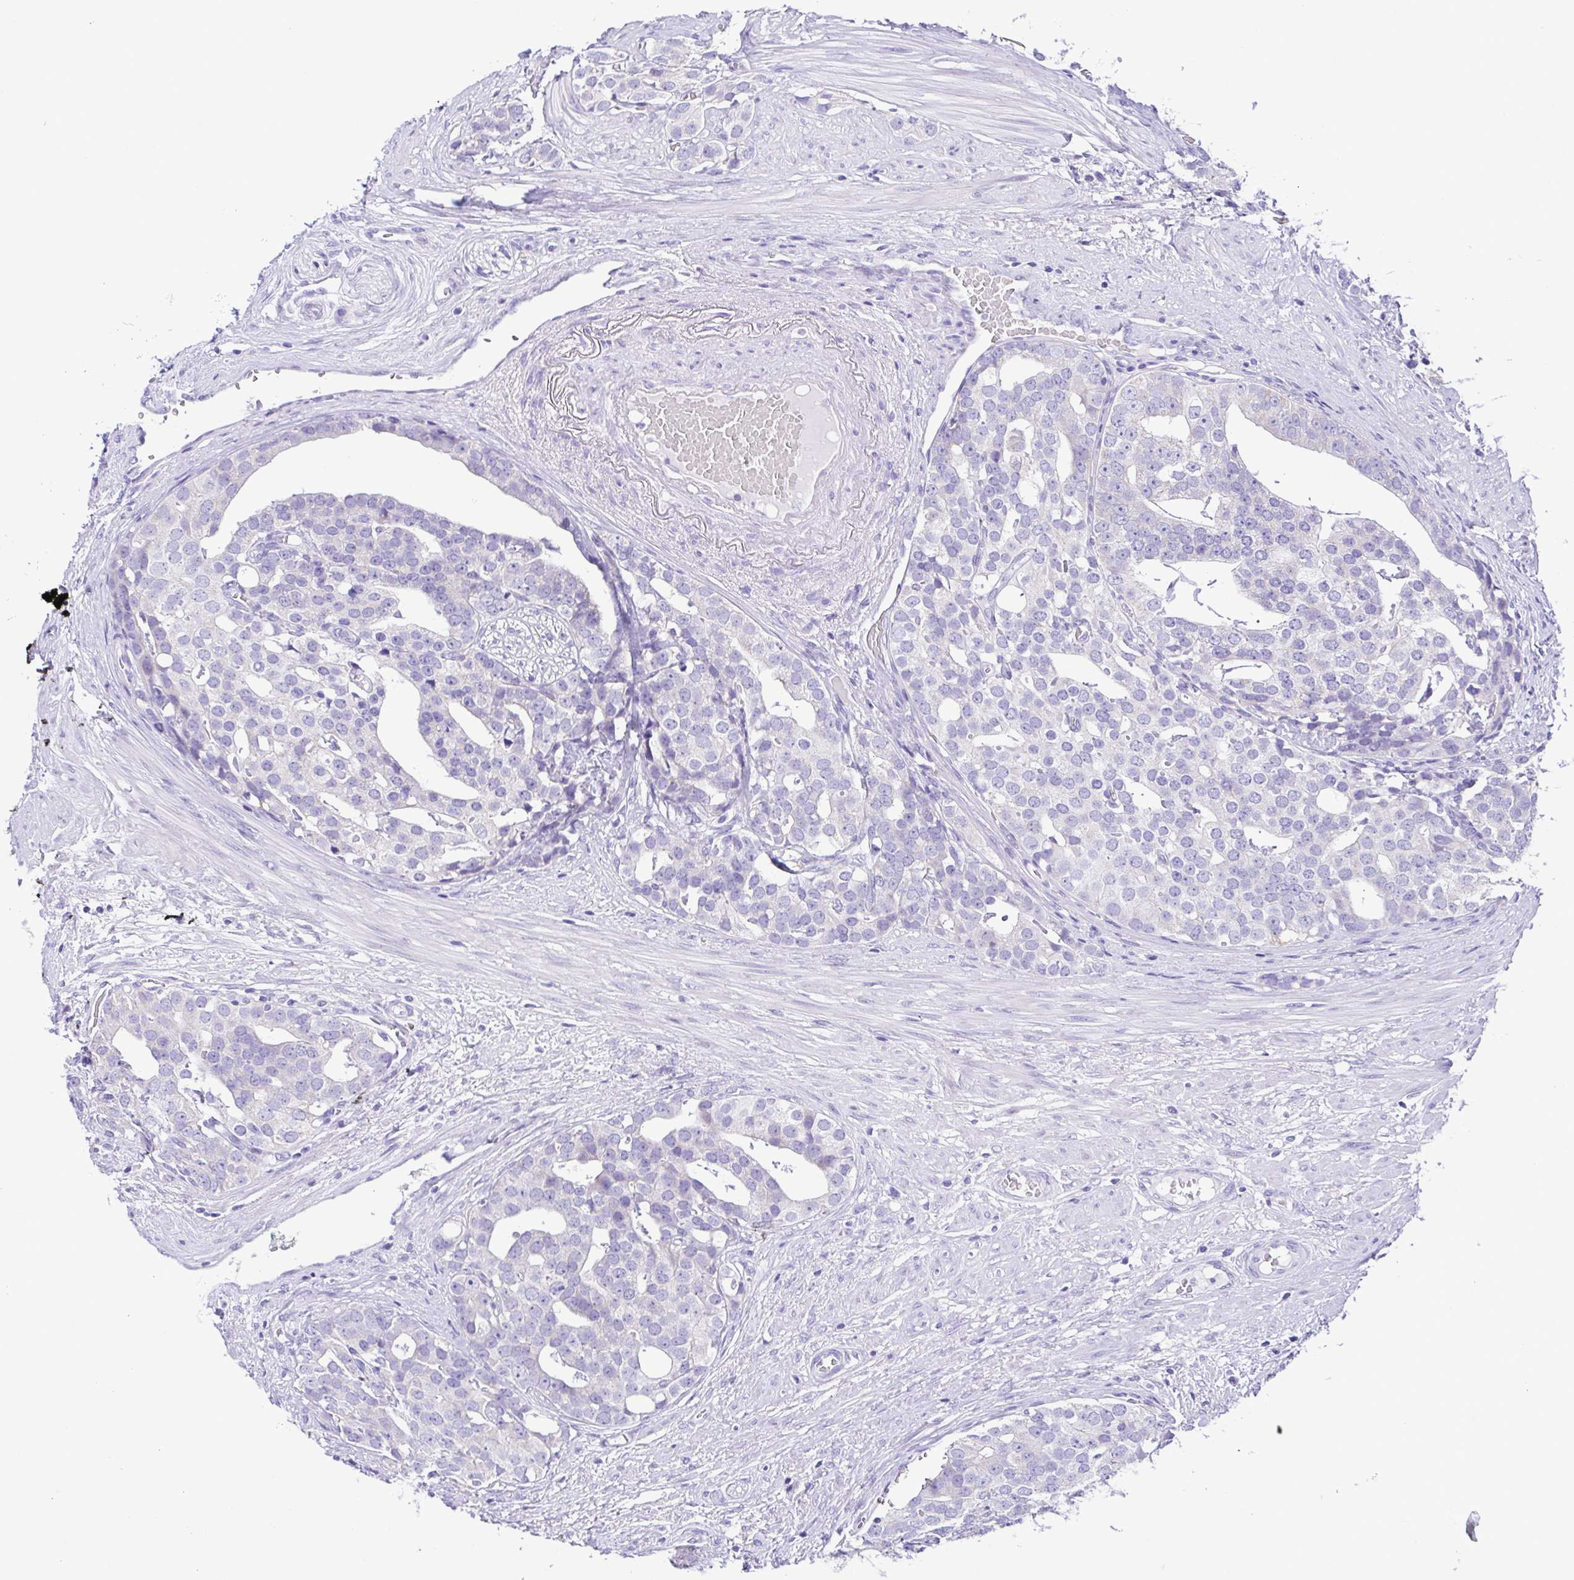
{"staining": {"intensity": "negative", "quantity": "none", "location": "none"}, "tissue": "prostate cancer", "cell_type": "Tumor cells", "image_type": "cancer", "snomed": [{"axis": "morphology", "description": "Adenocarcinoma, High grade"}, {"axis": "topography", "description": "Prostate"}], "caption": "A photomicrograph of human high-grade adenocarcinoma (prostate) is negative for staining in tumor cells.", "gene": "CD72", "patient": {"sex": "male", "age": 71}}